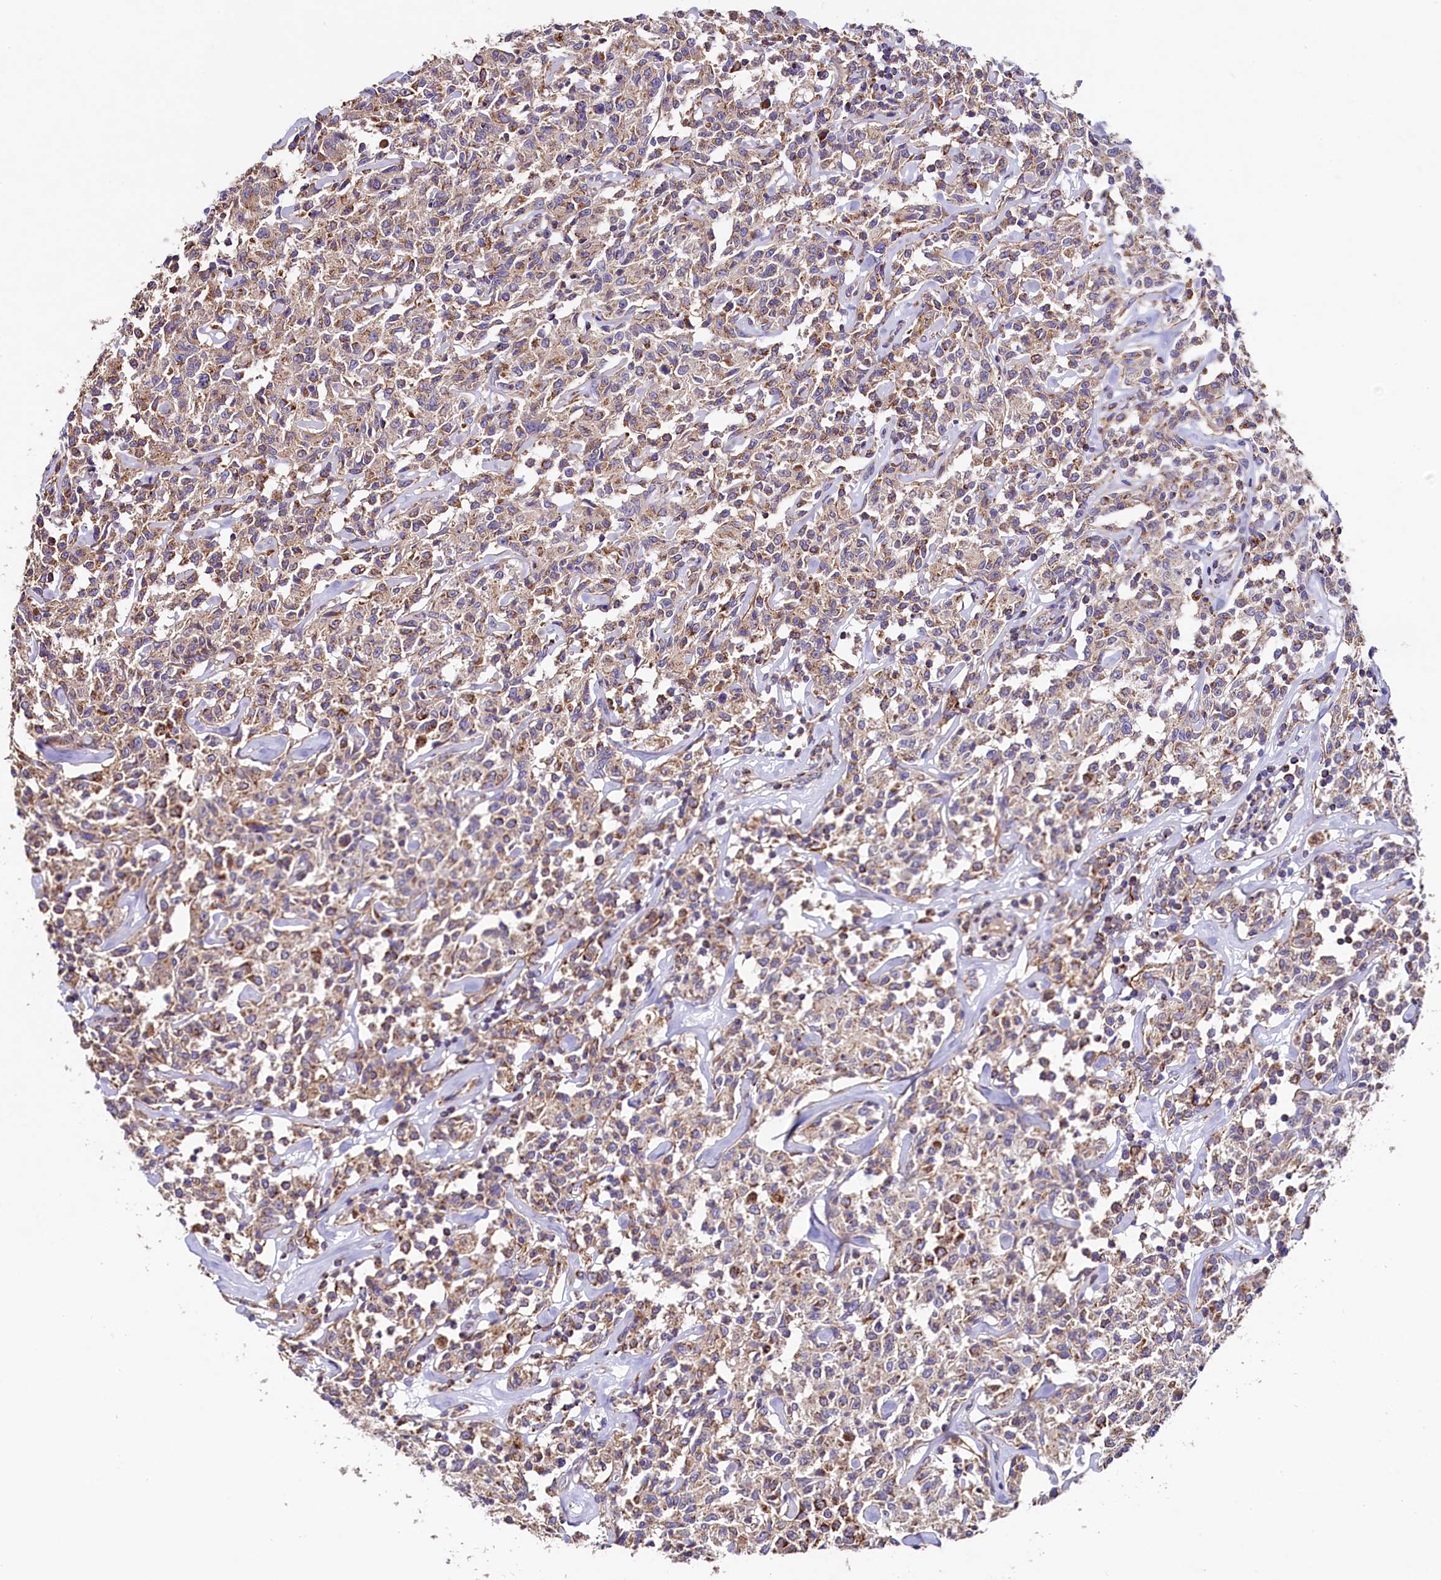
{"staining": {"intensity": "moderate", "quantity": "25%-75%", "location": "cytoplasmic/membranous"}, "tissue": "lymphoma", "cell_type": "Tumor cells", "image_type": "cancer", "snomed": [{"axis": "morphology", "description": "Malignant lymphoma, non-Hodgkin's type, Low grade"}, {"axis": "topography", "description": "Small intestine"}], "caption": "Moderate cytoplasmic/membranous expression for a protein is seen in approximately 25%-75% of tumor cells of malignant lymphoma, non-Hodgkin's type (low-grade) using immunohistochemistry.", "gene": "CLYBL", "patient": {"sex": "female", "age": 59}}